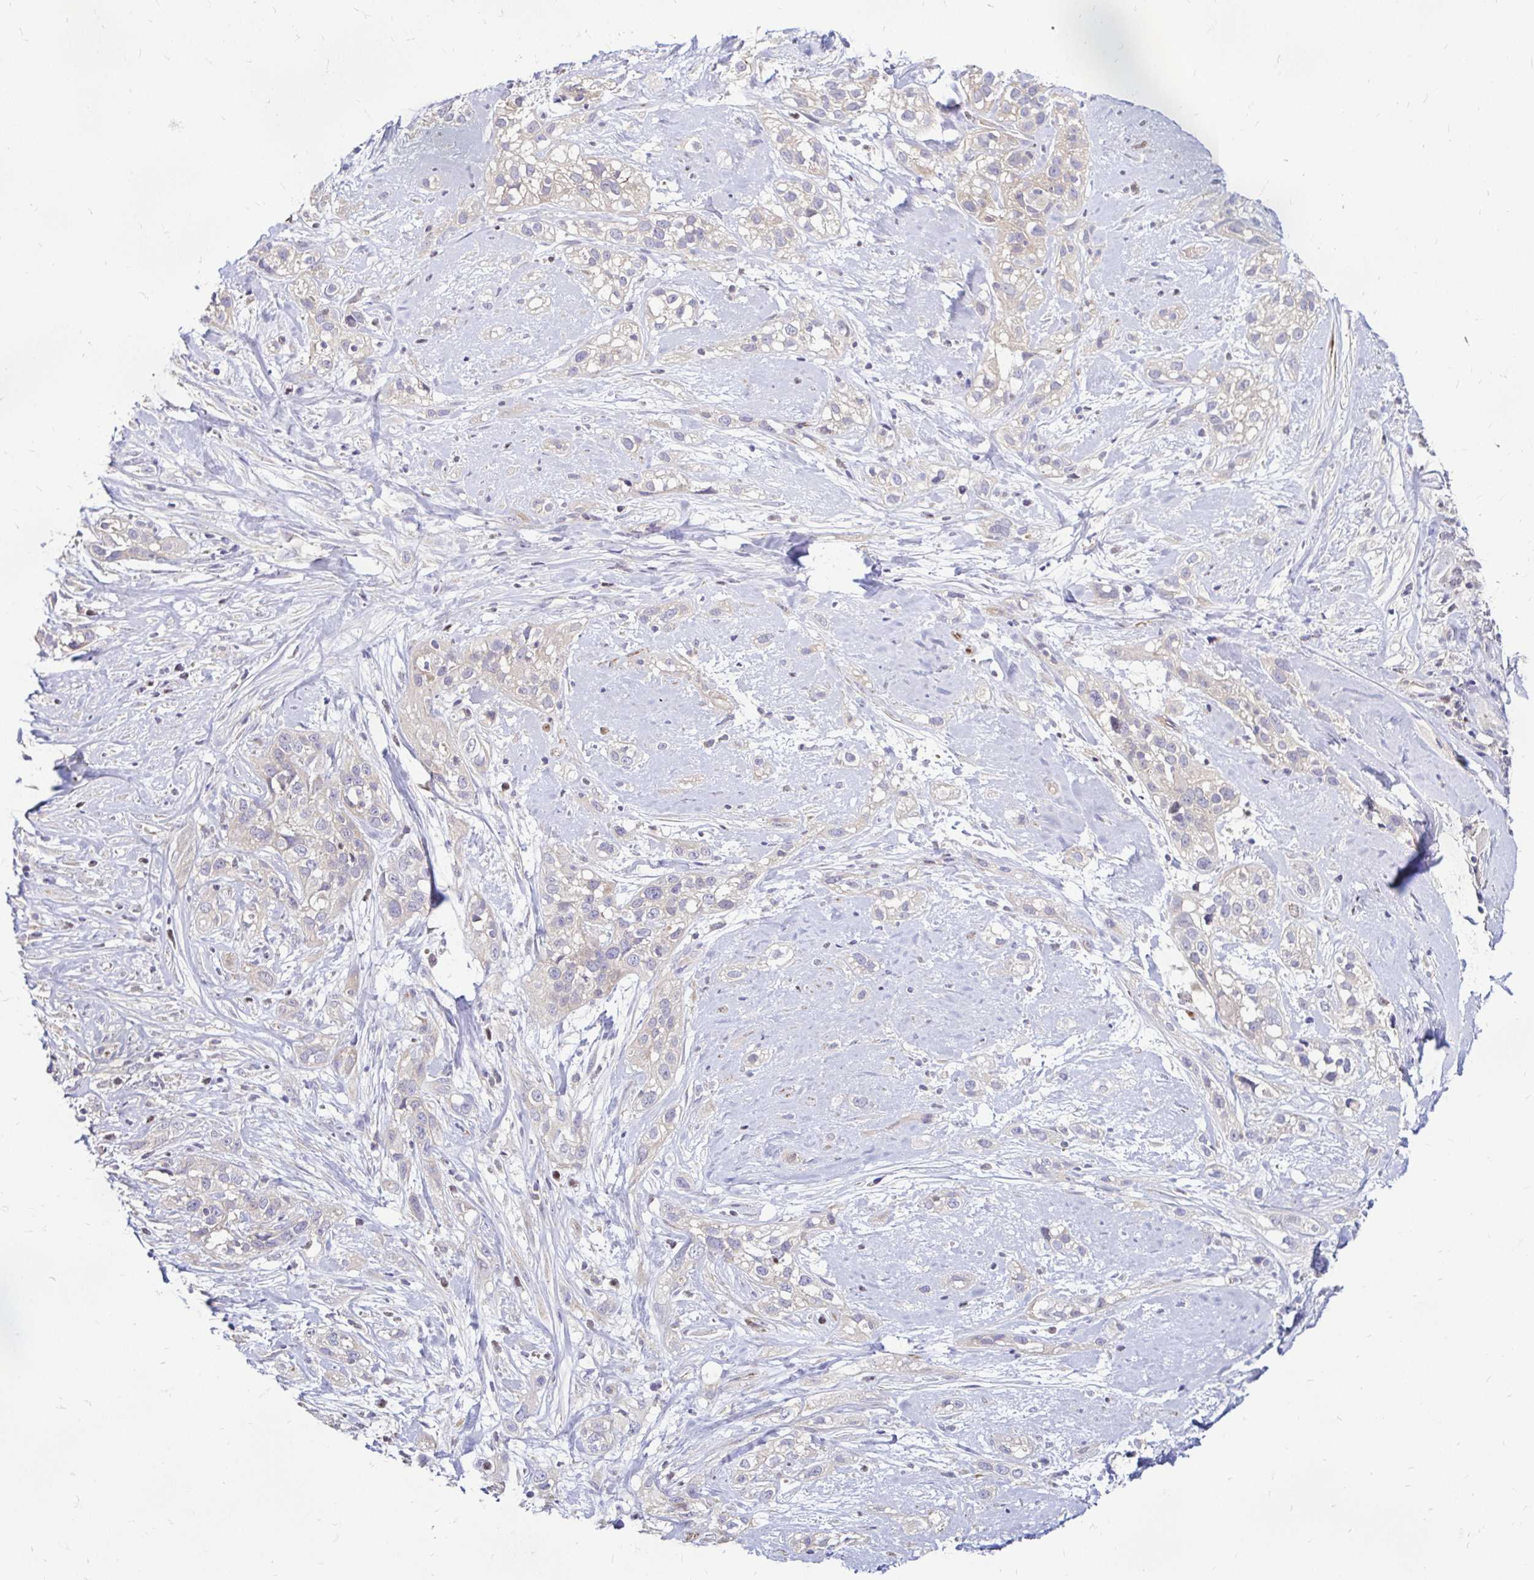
{"staining": {"intensity": "negative", "quantity": "none", "location": "none"}, "tissue": "skin cancer", "cell_type": "Tumor cells", "image_type": "cancer", "snomed": [{"axis": "morphology", "description": "Squamous cell carcinoma, NOS"}, {"axis": "topography", "description": "Skin"}], "caption": "An IHC image of skin cancer is shown. There is no staining in tumor cells of skin cancer.", "gene": "ARHGEF37", "patient": {"sex": "male", "age": 82}}